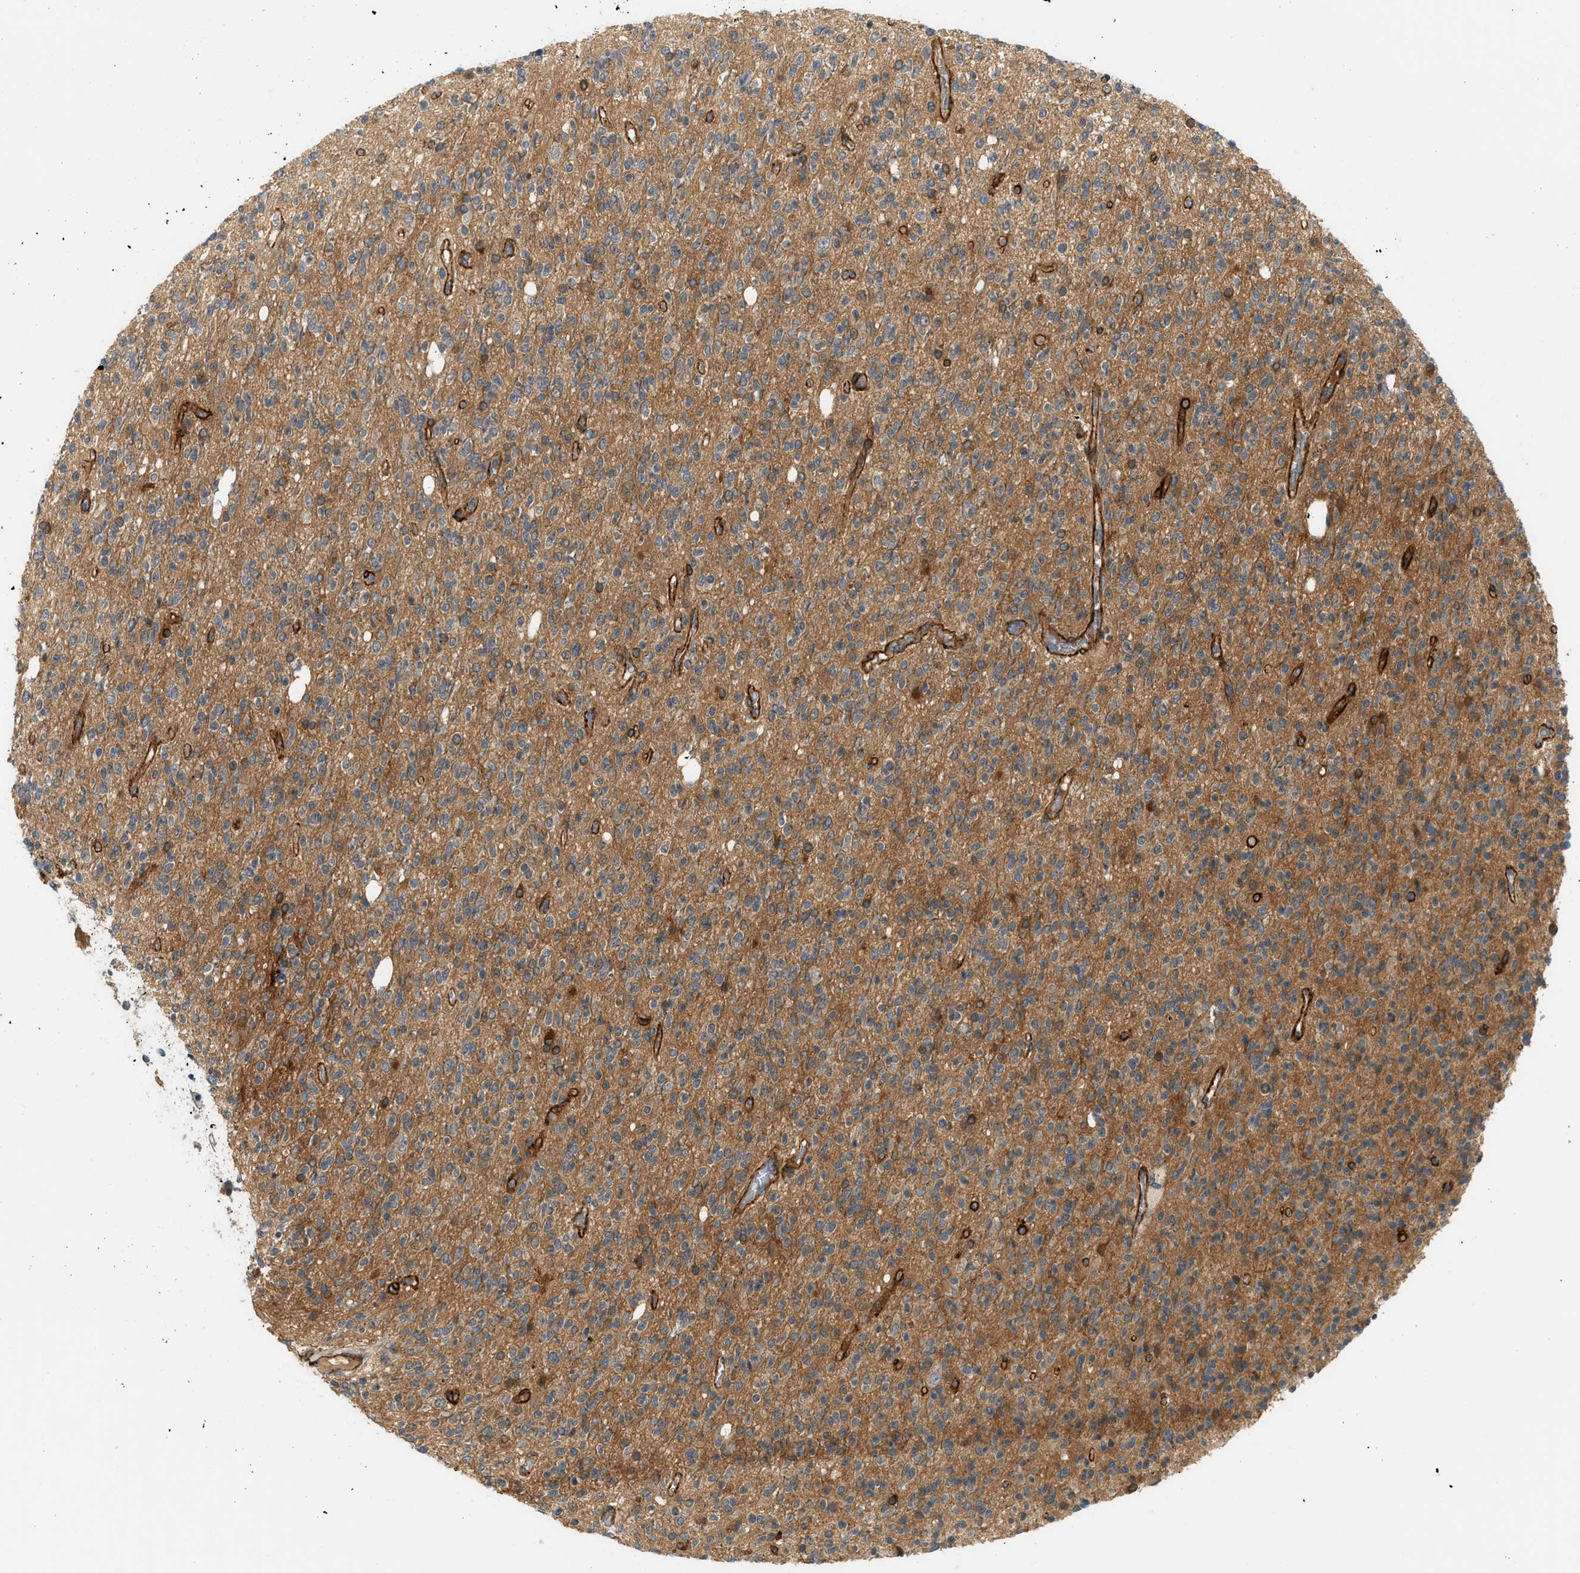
{"staining": {"intensity": "moderate", "quantity": ">75%", "location": "cytoplasmic/membranous"}, "tissue": "glioma", "cell_type": "Tumor cells", "image_type": "cancer", "snomed": [{"axis": "morphology", "description": "Glioma, malignant, High grade"}, {"axis": "topography", "description": "Brain"}], "caption": "Malignant high-grade glioma stained with a protein marker reveals moderate staining in tumor cells.", "gene": "EDNRA", "patient": {"sex": "male", "age": 34}}